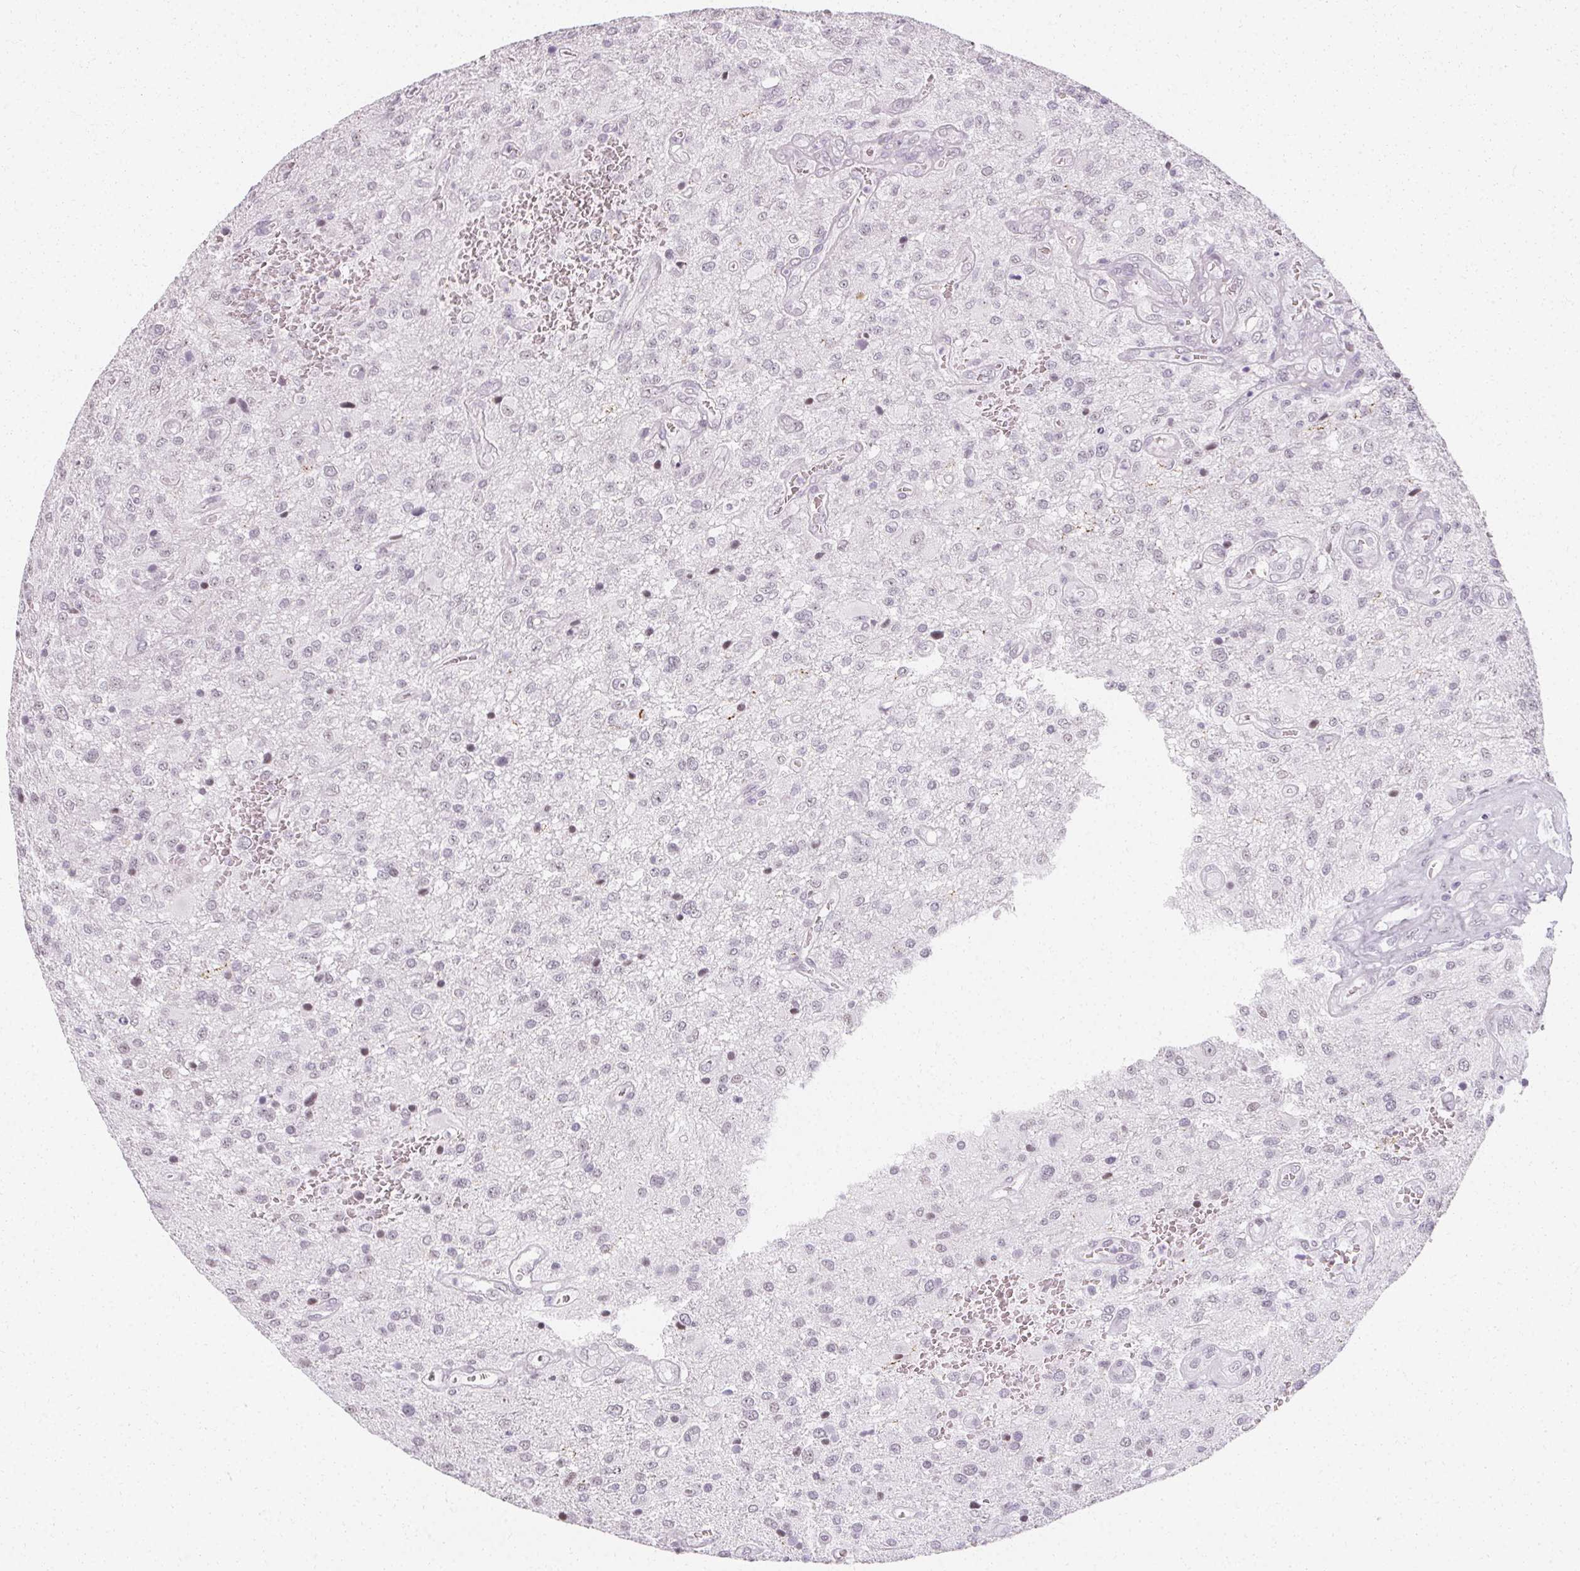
{"staining": {"intensity": "negative", "quantity": "none", "location": "none"}, "tissue": "glioma", "cell_type": "Tumor cells", "image_type": "cancer", "snomed": [{"axis": "morphology", "description": "Glioma, malignant, Low grade"}, {"axis": "topography", "description": "Brain"}], "caption": "A micrograph of human low-grade glioma (malignant) is negative for staining in tumor cells.", "gene": "SYNPR", "patient": {"sex": "male", "age": 66}}